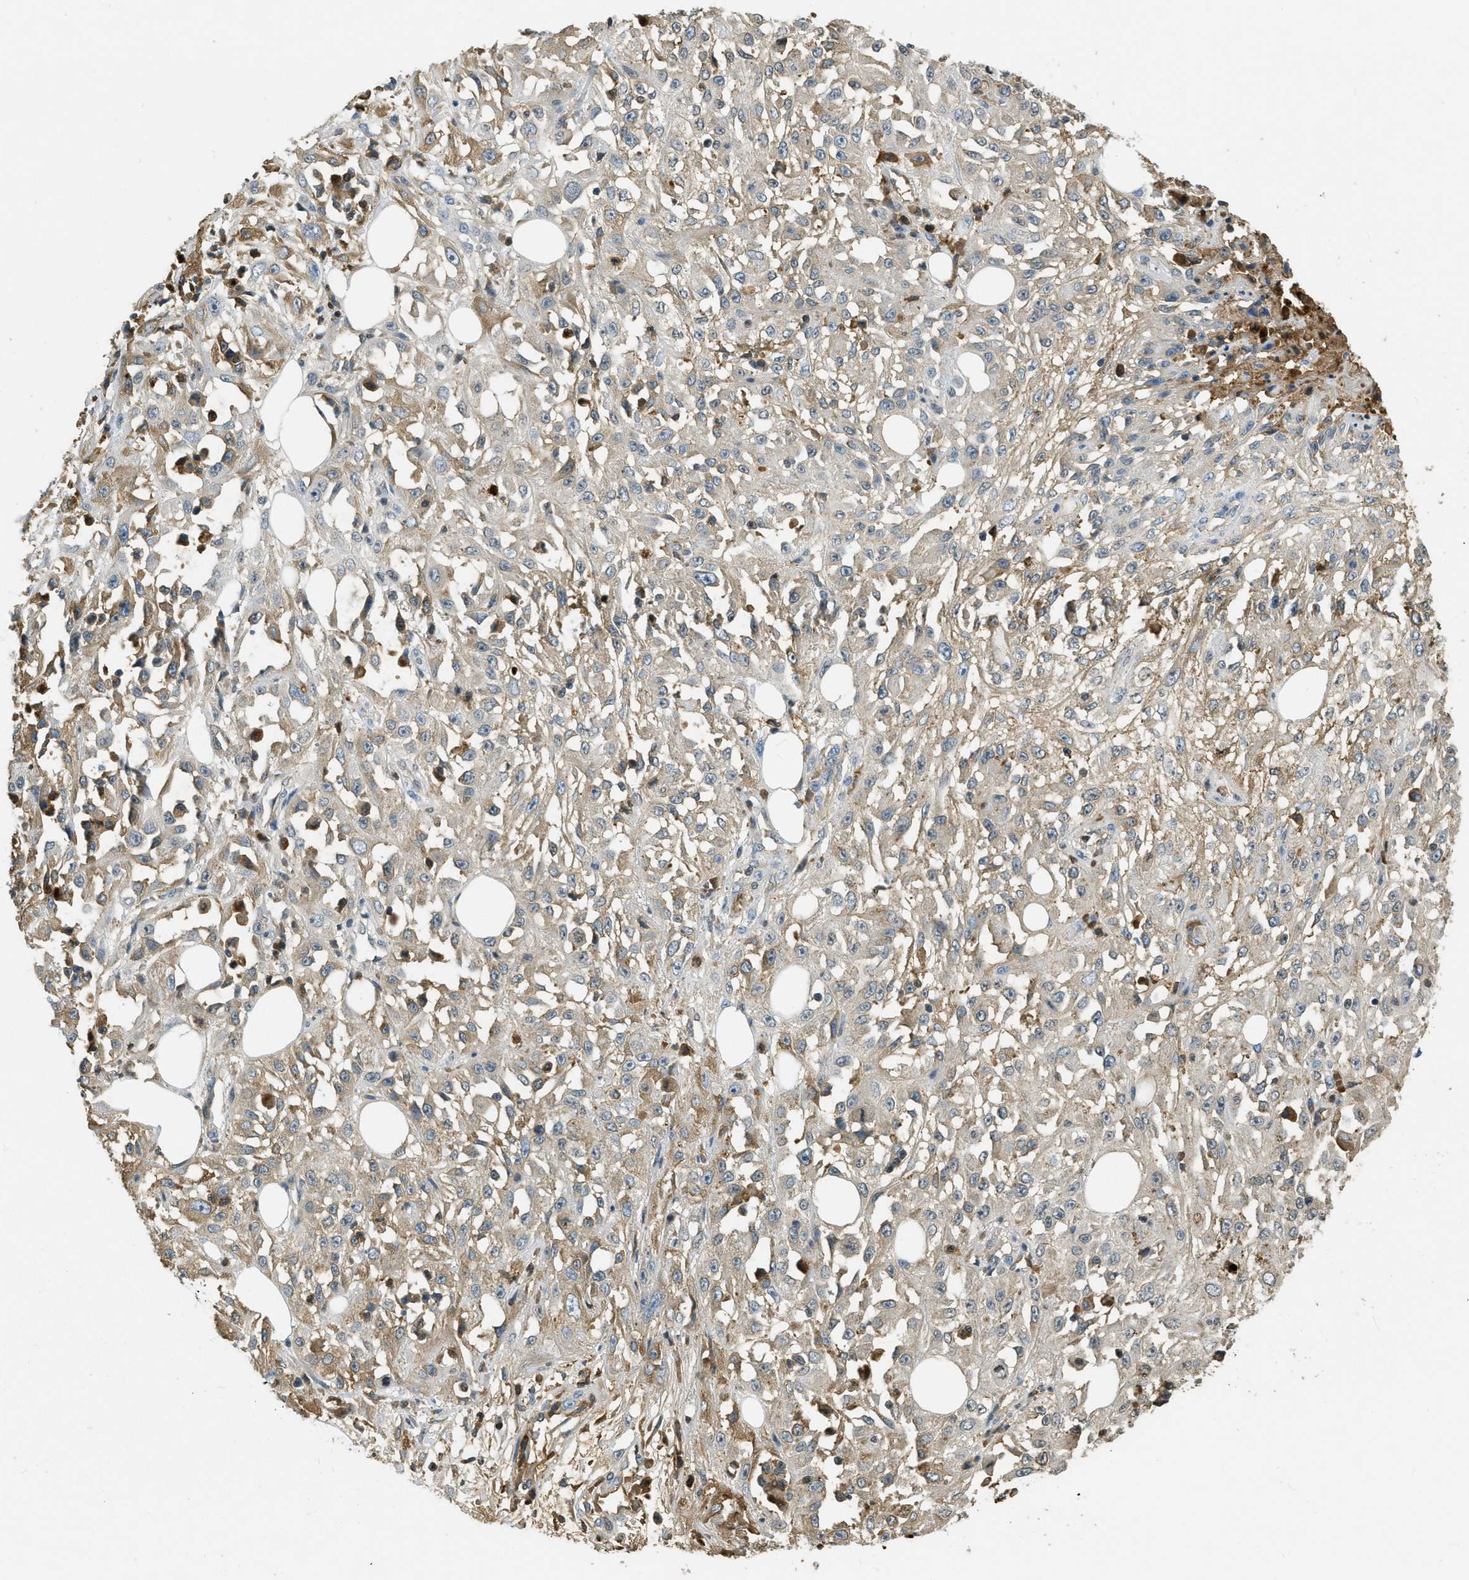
{"staining": {"intensity": "moderate", "quantity": ">75%", "location": "cytoplasmic/membranous"}, "tissue": "skin cancer", "cell_type": "Tumor cells", "image_type": "cancer", "snomed": [{"axis": "morphology", "description": "Squamous cell carcinoma, NOS"}, {"axis": "morphology", "description": "Squamous cell carcinoma, metastatic, NOS"}, {"axis": "topography", "description": "Skin"}, {"axis": "topography", "description": "Lymph node"}], "caption": "High-power microscopy captured an immunohistochemistry (IHC) photomicrograph of metastatic squamous cell carcinoma (skin), revealing moderate cytoplasmic/membranous expression in approximately >75% of tumor cells. Nuclei are stained in blue.", "gene": "PRTN3", "patient": {"sex": "male", "age": 75}}